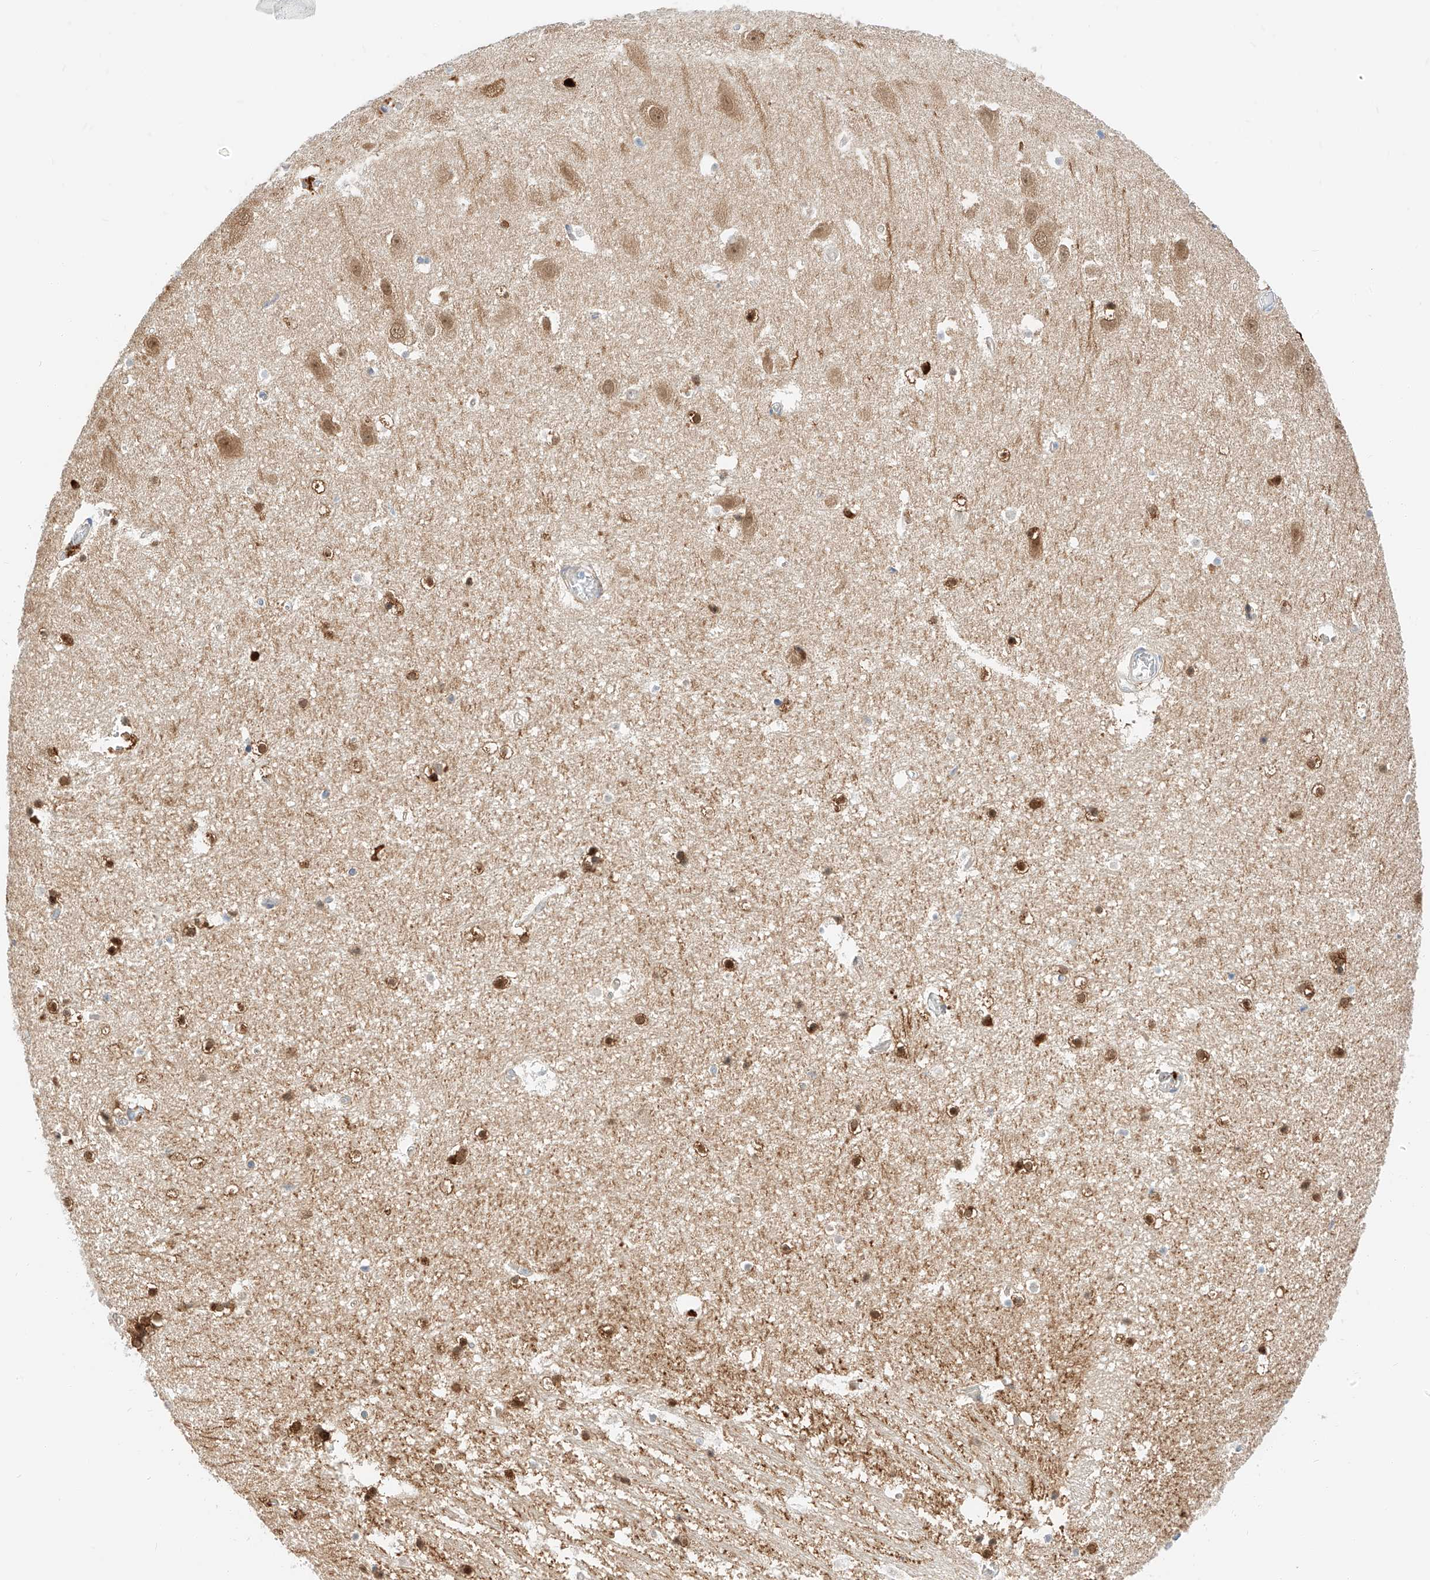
{"staining": {"intensity": "strong", "quantity": "25%-75%", "location": "cytoplasmic/membranous,nuclear"}, "tissue": "hippocampus", "cell_type": "Glial cells", "image_type": "normal", "snomed": [{"axis": "morphology", "description": "Normal tissue, NOS"}, {"axis": "topography", "description": "Hippocampus"}], "caption": "Immunohistochemistry image of normal hippocampus: hippocampus stained using immunohistochemistry exhibits high levels of strong protein expression localized specifically in the cytoplasmic/membranous,nuclear of glial cells, appearing as a cytoplasmic/membranous,nuclear brown color.", "gene": "MAP7", "patient": {"sex": "female", "age": 52}}